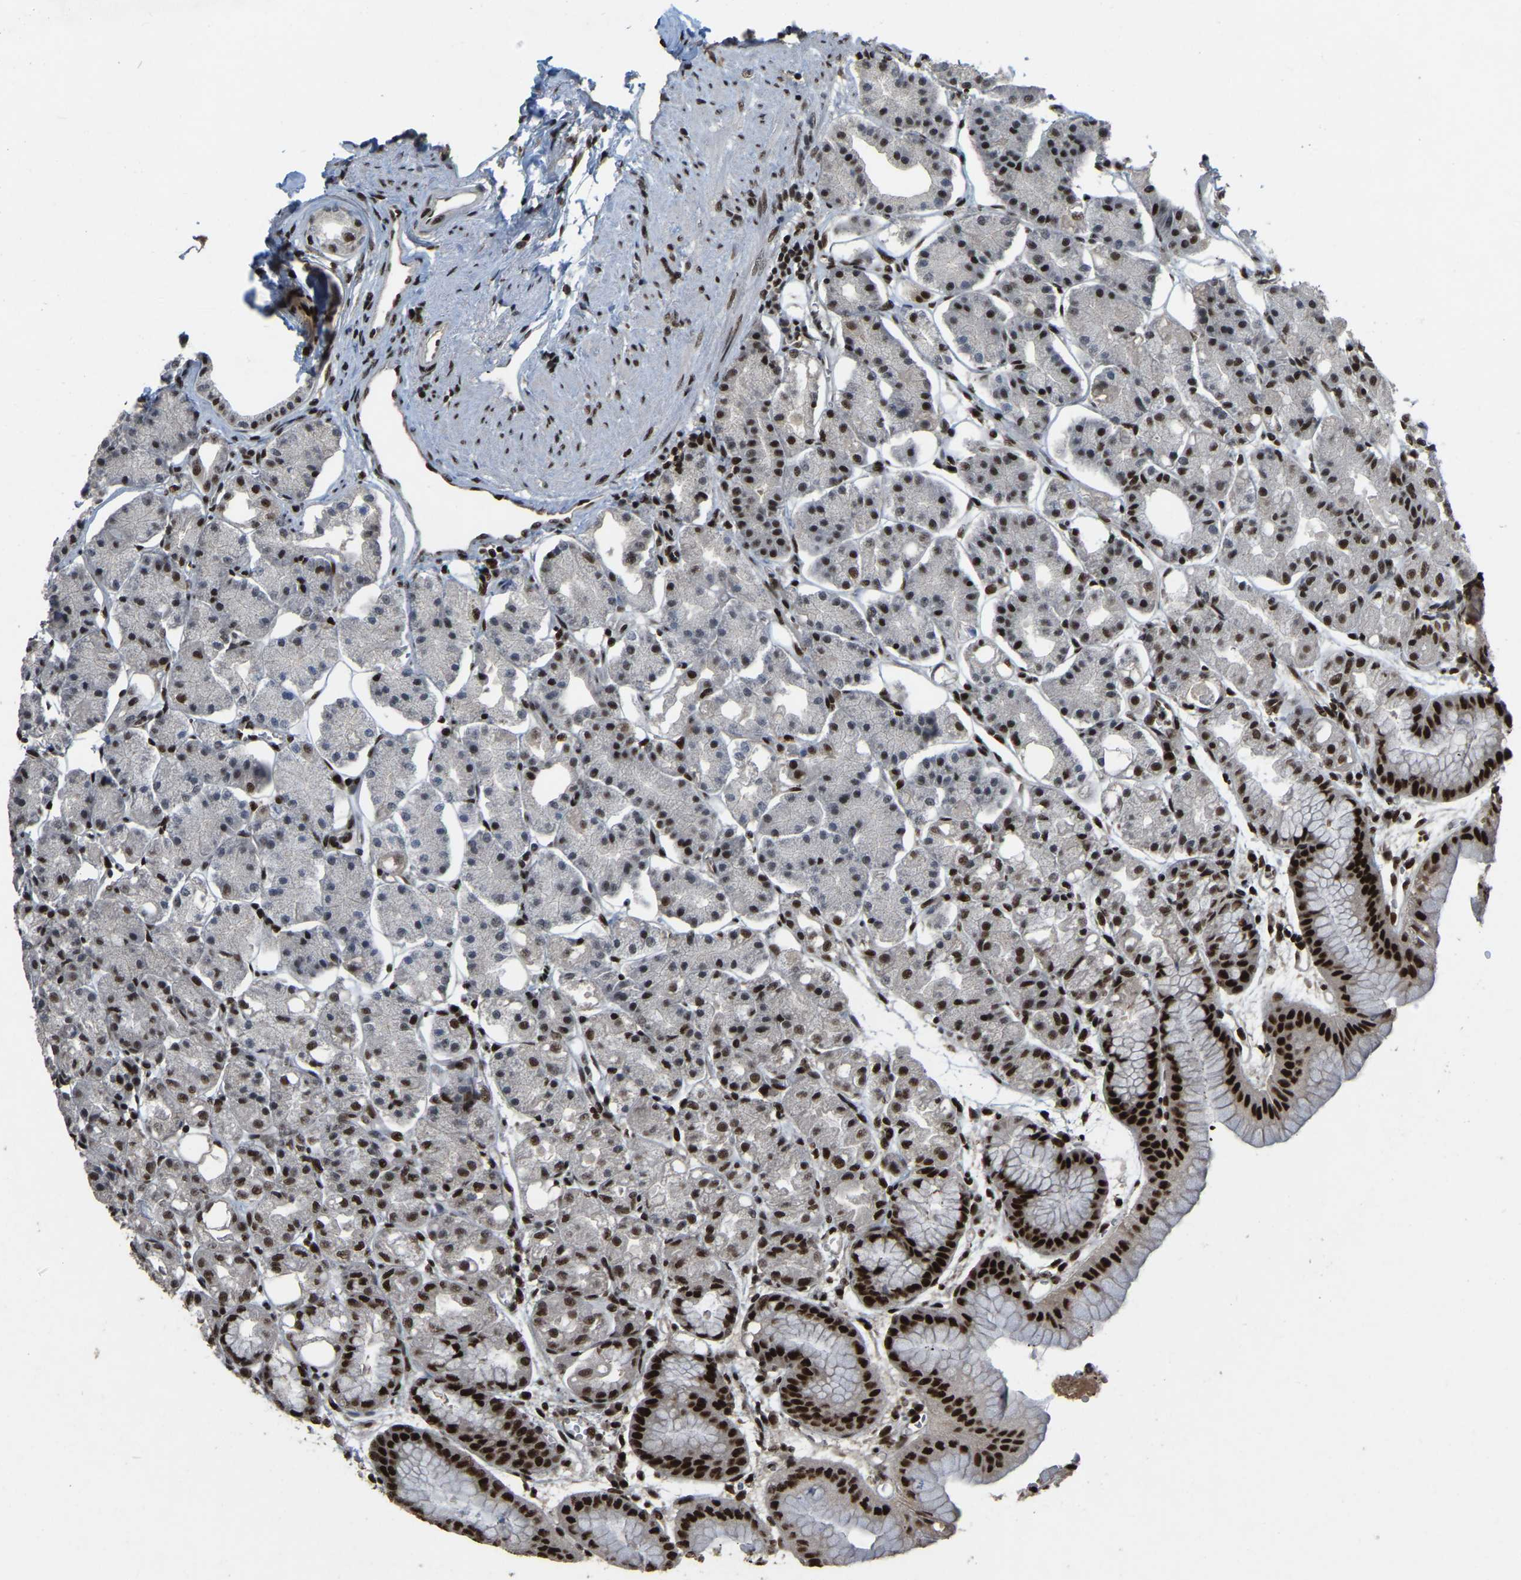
{"staining": {"intensity": "strong", "quantity": ">75%", "location": "nuclear"}, "tissue": "stomach", "cell_type": "Glandular cells", "image_type": "normal", "snomed": [{"axis": "morphology", "description": "Normal tissue, NOS"}, {"axis": "topography", "description": "Stomach, lower"}], "caption": "Protein positivity by immunohistochemistry (IHC) shows strong nuclear expression in approximately >75% of glandular cells in unremarkable stomach.", "gene": "TBL1XR1", "patient": {"sex": "male", "age": 71}}